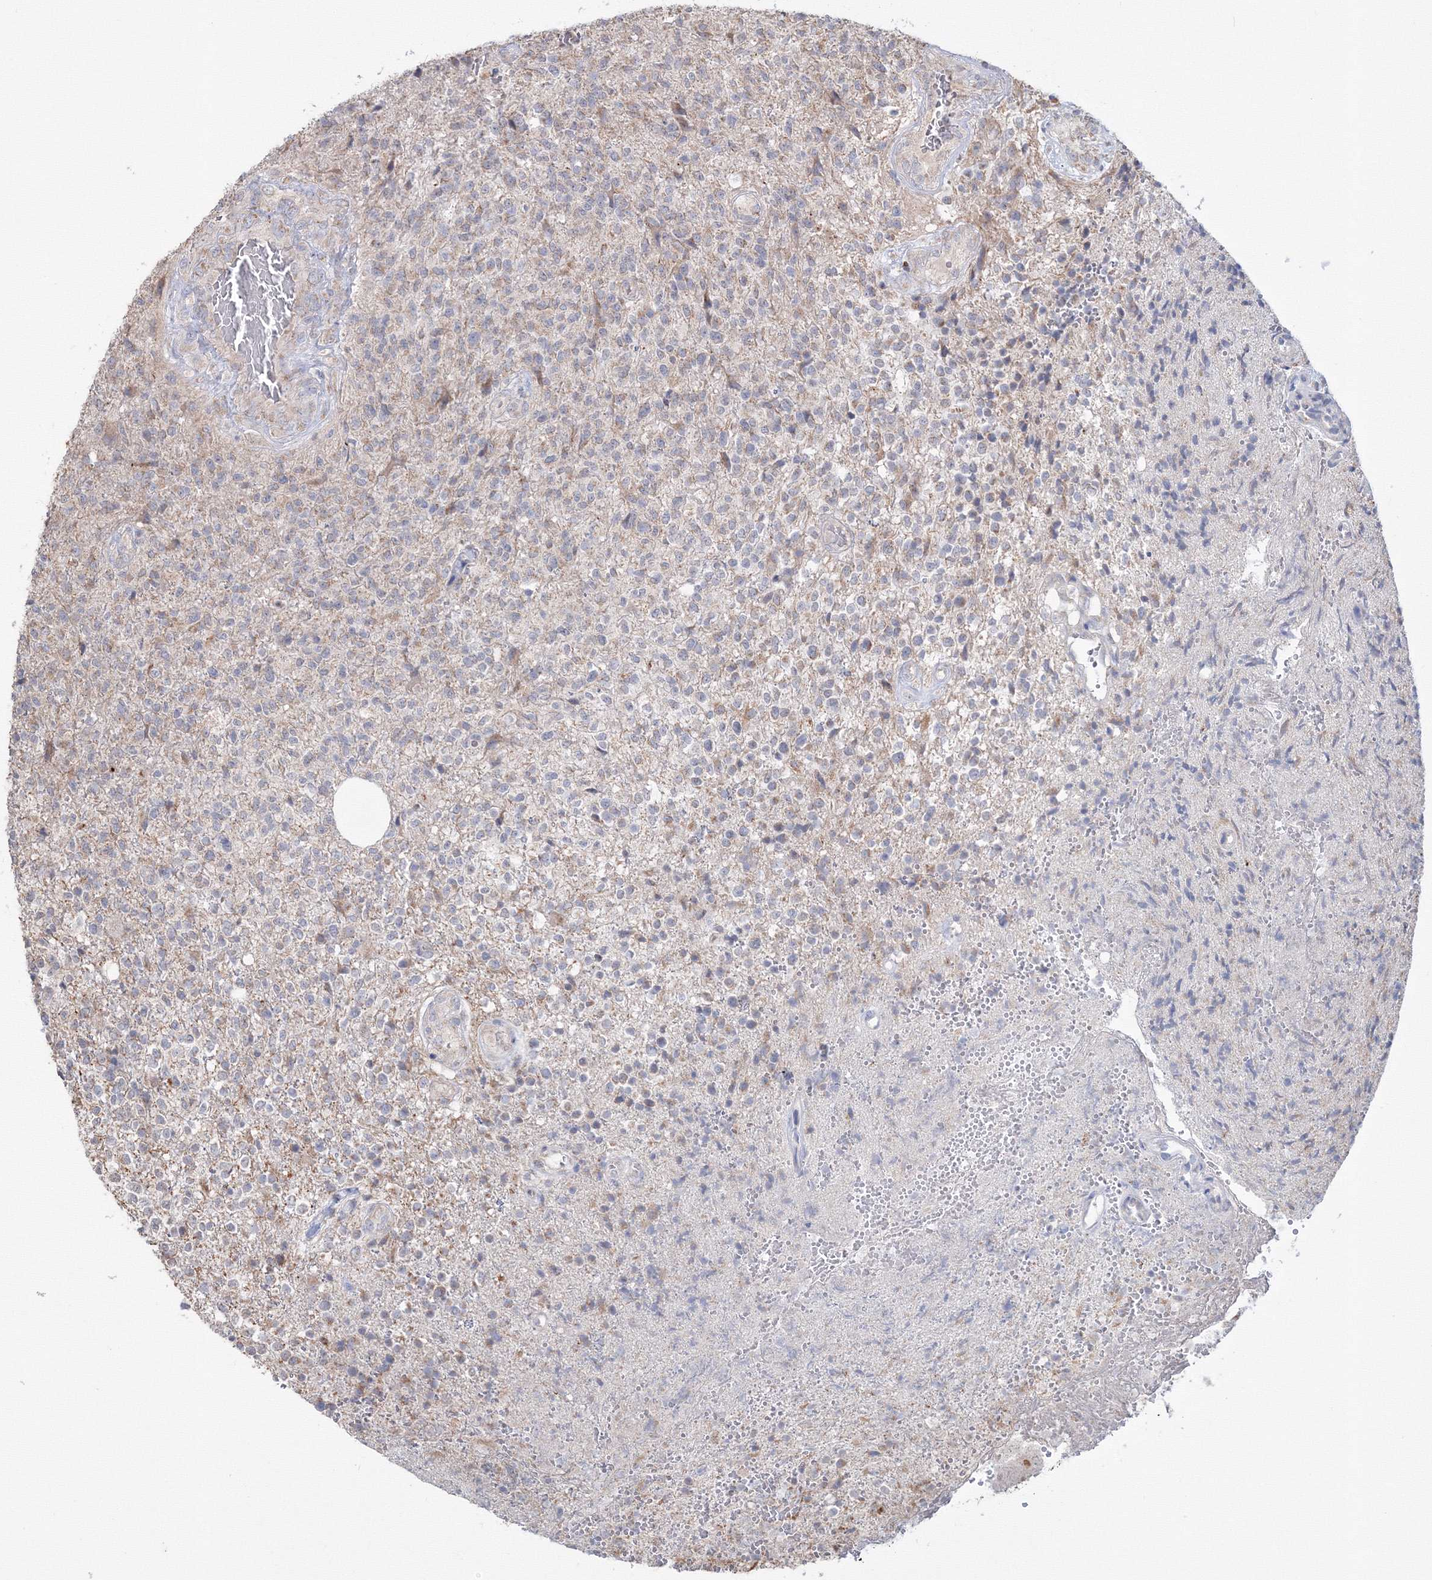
{"staining": {"intensity": "weak", "quantity": "25%-75%", "location": "cytoplasmic/membranous"}, "tissue": "glioma", "cell_type": "Tumor cells", "image_type": "cancer", "snomed": [{"axis": "morphology", "description": "Glioma, malignant, High grade"}, {"axis": "topography", "description": "Brain"}], "caption": "High-magnification brightfield microscopy of malignant glioma (high-grade) stained with DAB (brown) and counterstained with hematoxylin (blue). tumor cells exhibit weak cytoplasmic/membranous expression is identified in approximately25%-75% of cells. (DAB = brown stain, brightfield microscopy at high magnification).", "gene": "PEX13", "patient": {"sex": "male", "age": 56}}